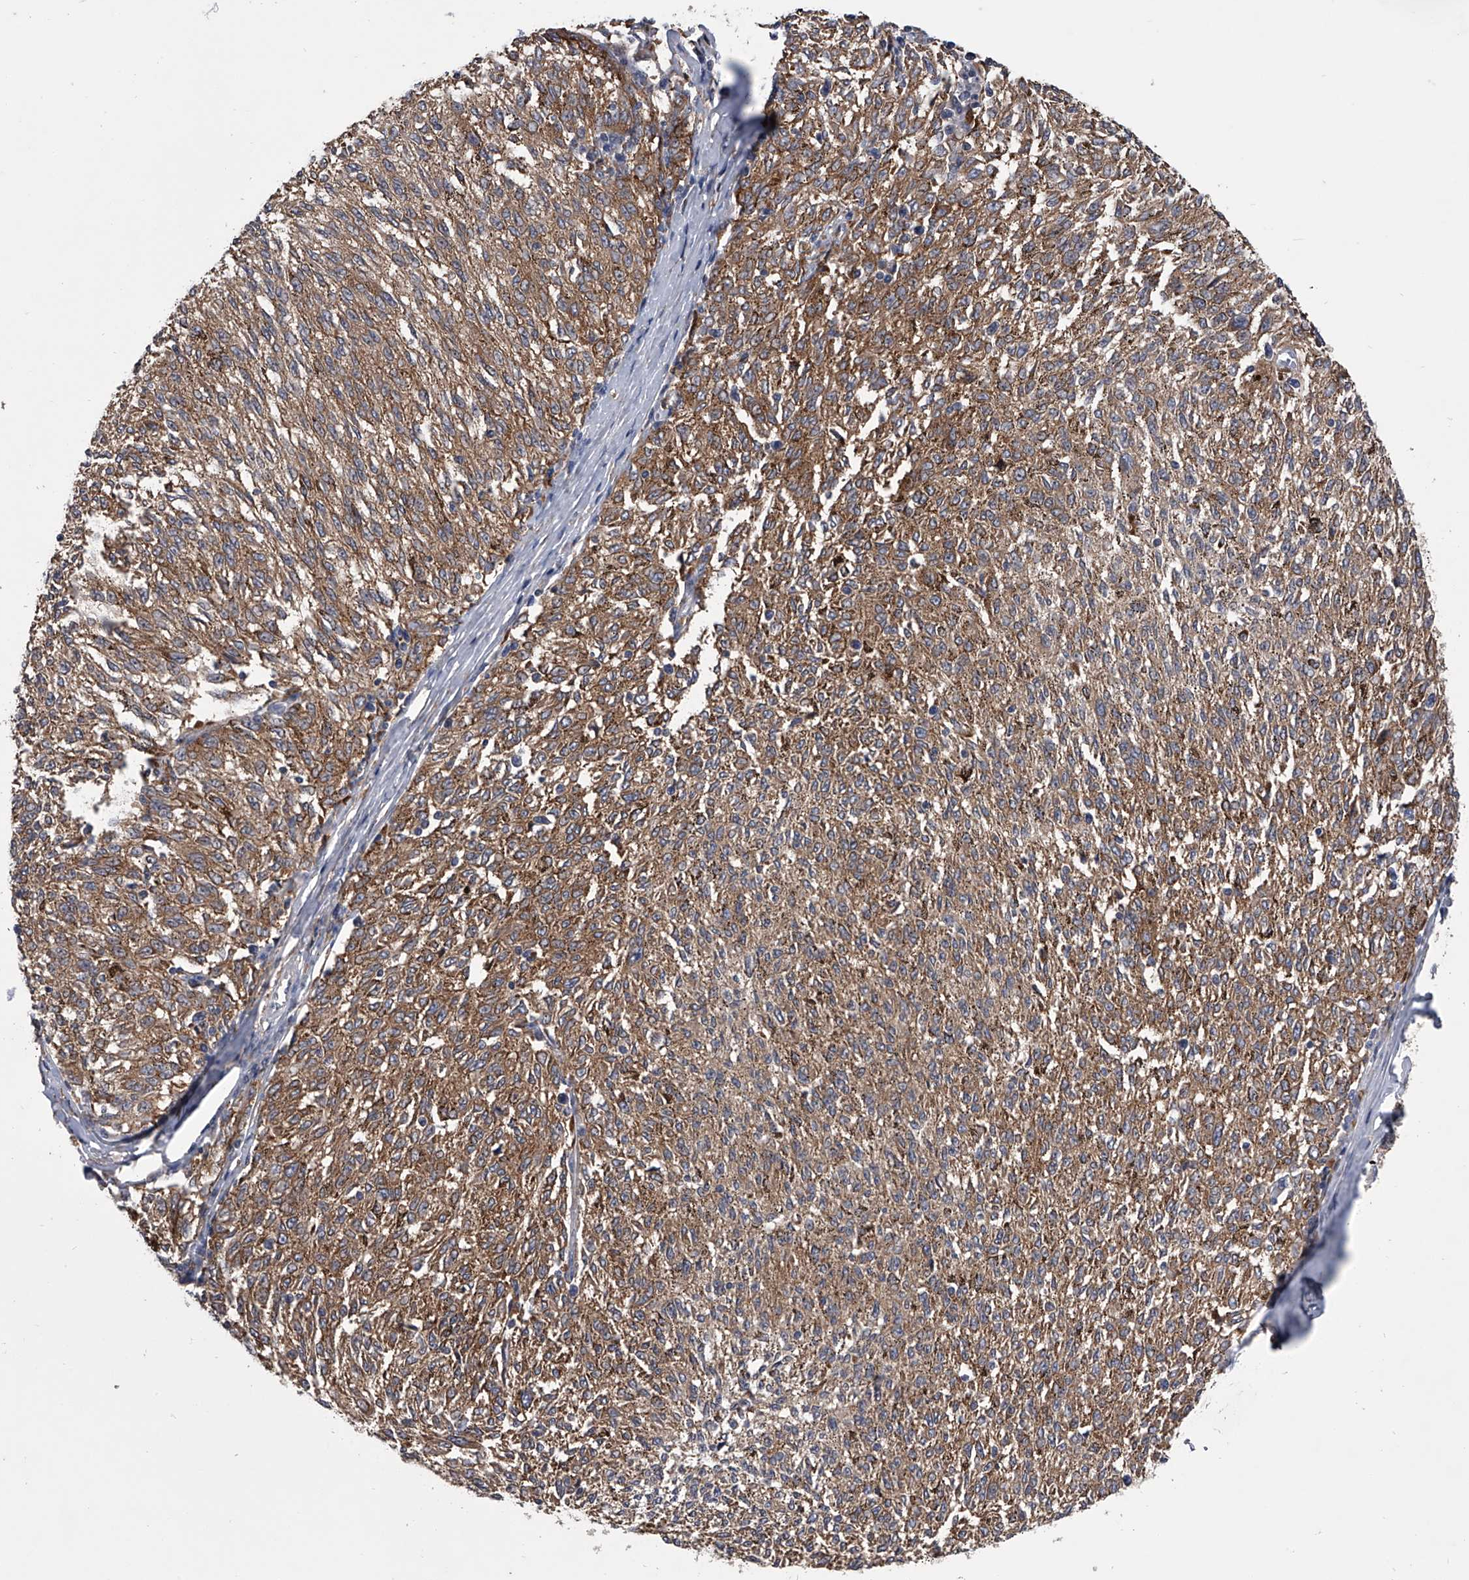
{"staining": {"intensity": "negative", "quantity": "none", "location": "none"}, "tissue": "melanoma", "cell_type": "Tumor cells", "image_type": "cancer", "snomed": [{"axis": "morphology", "description": "Malignant melanoma, NOS"}, {"axis": "topography", "description": "Skin"}], "caption": "Tumor cells show no significant protein expression in melanoma. (DAB (3,3'-diaminobenzidine) IHC visualized using brightfield microscopy, high magnification).", "gene": "MAP4K3", "patient": {"sex": "female", "age": 72}}